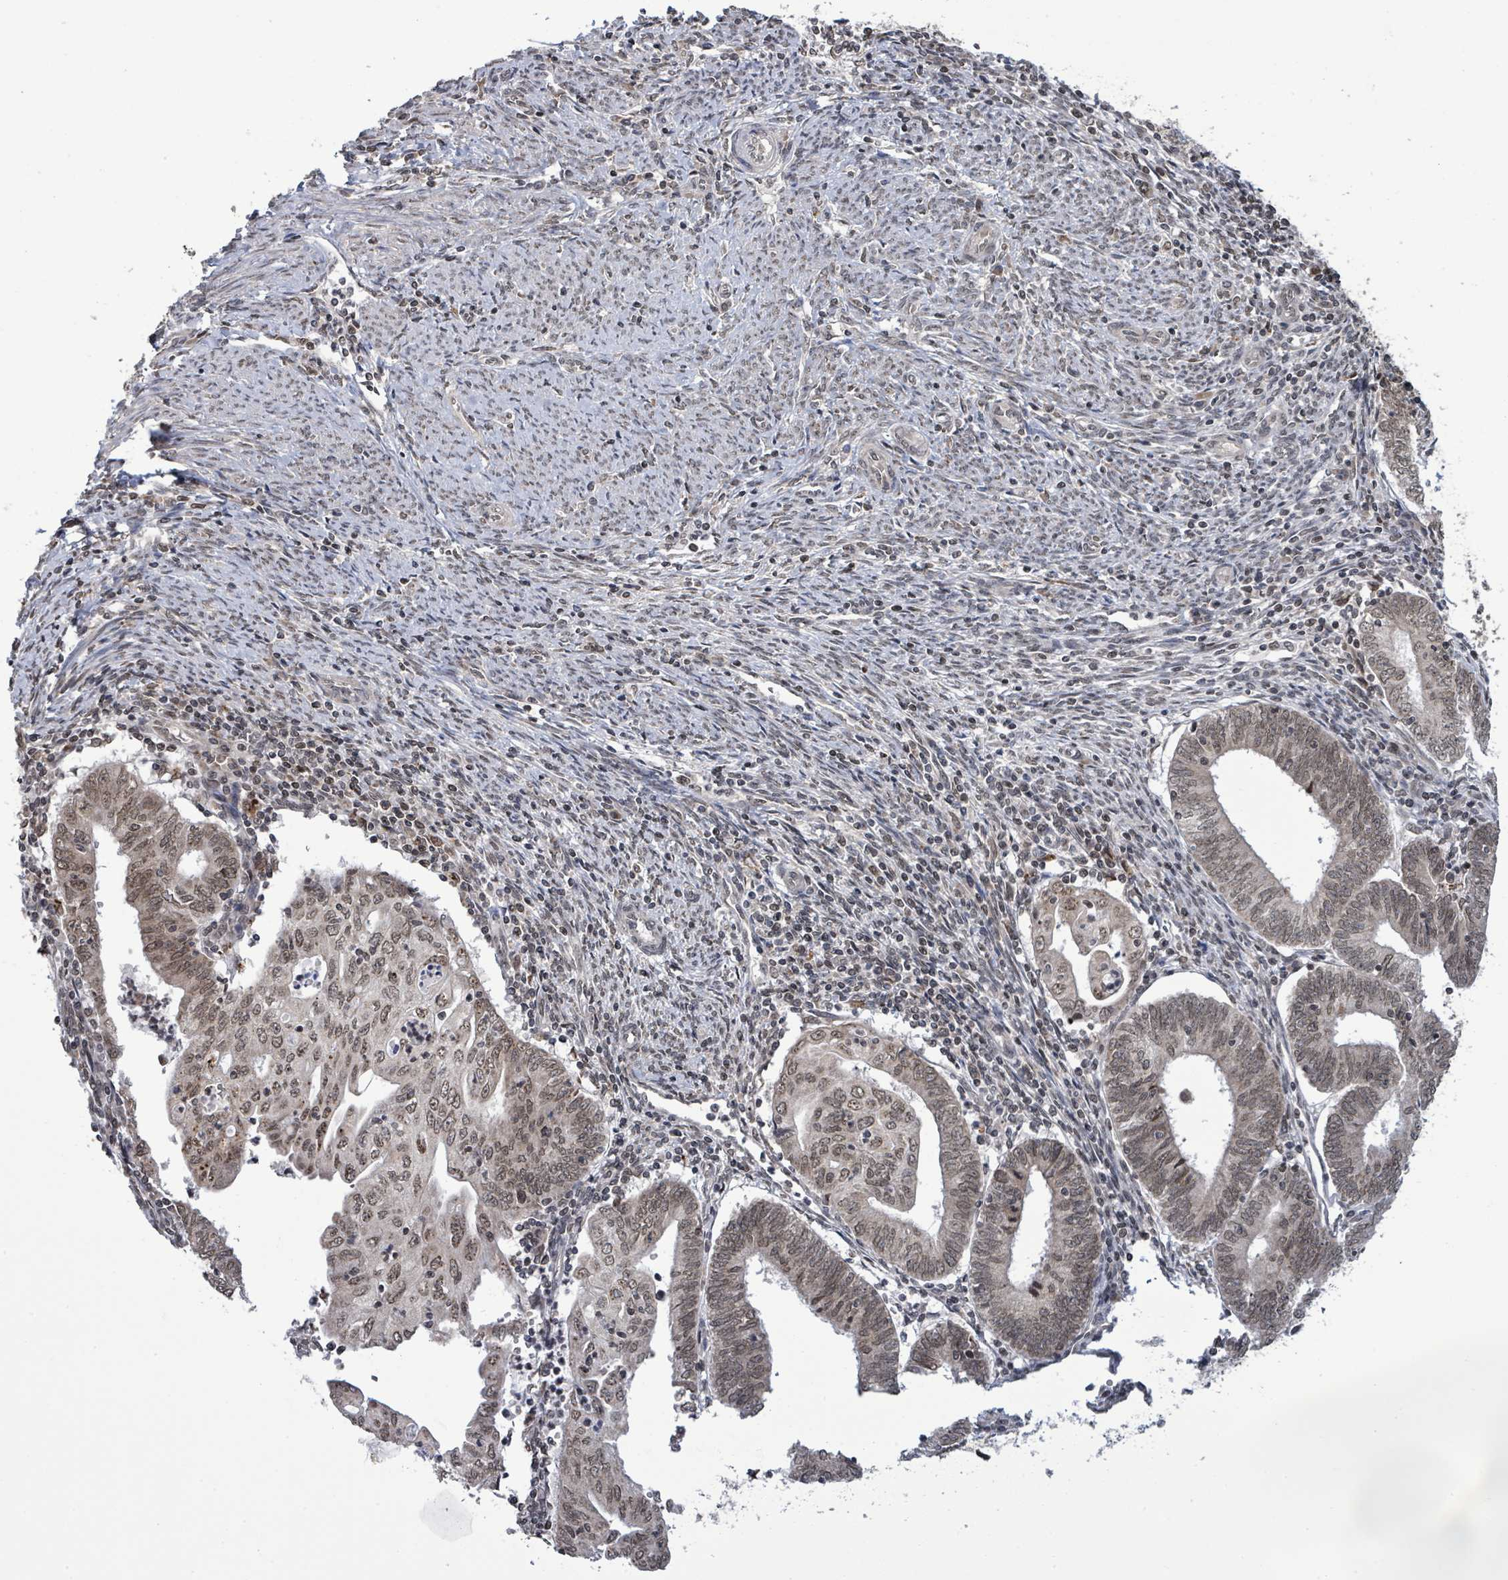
{"staining": {"intensity": "moderate", "quantity": ">75%", "location": "nuclear"}, "tissue": "endometrial cancer", "cell_type": "Tumor cells", "image_type": "cancer", "snomed": [{"axis": "morphology", "description": "Adenocarcinoma, NOS"}, {"axis": "topography", "description": "Endometrium"}], "caption": "Endometrial cancer (adenocarcinoma) tissue demonstrates moderate nuclear positivity in about >75% of tumor cells The staining is performed using DAB (3,3'-diaminobenzidine) brown chromogen to label protein expression. The nuclei are counter-stained blue using hematoxylin.", "gene": "SBF2", "patient": {"sex": "female", "age": 60}}